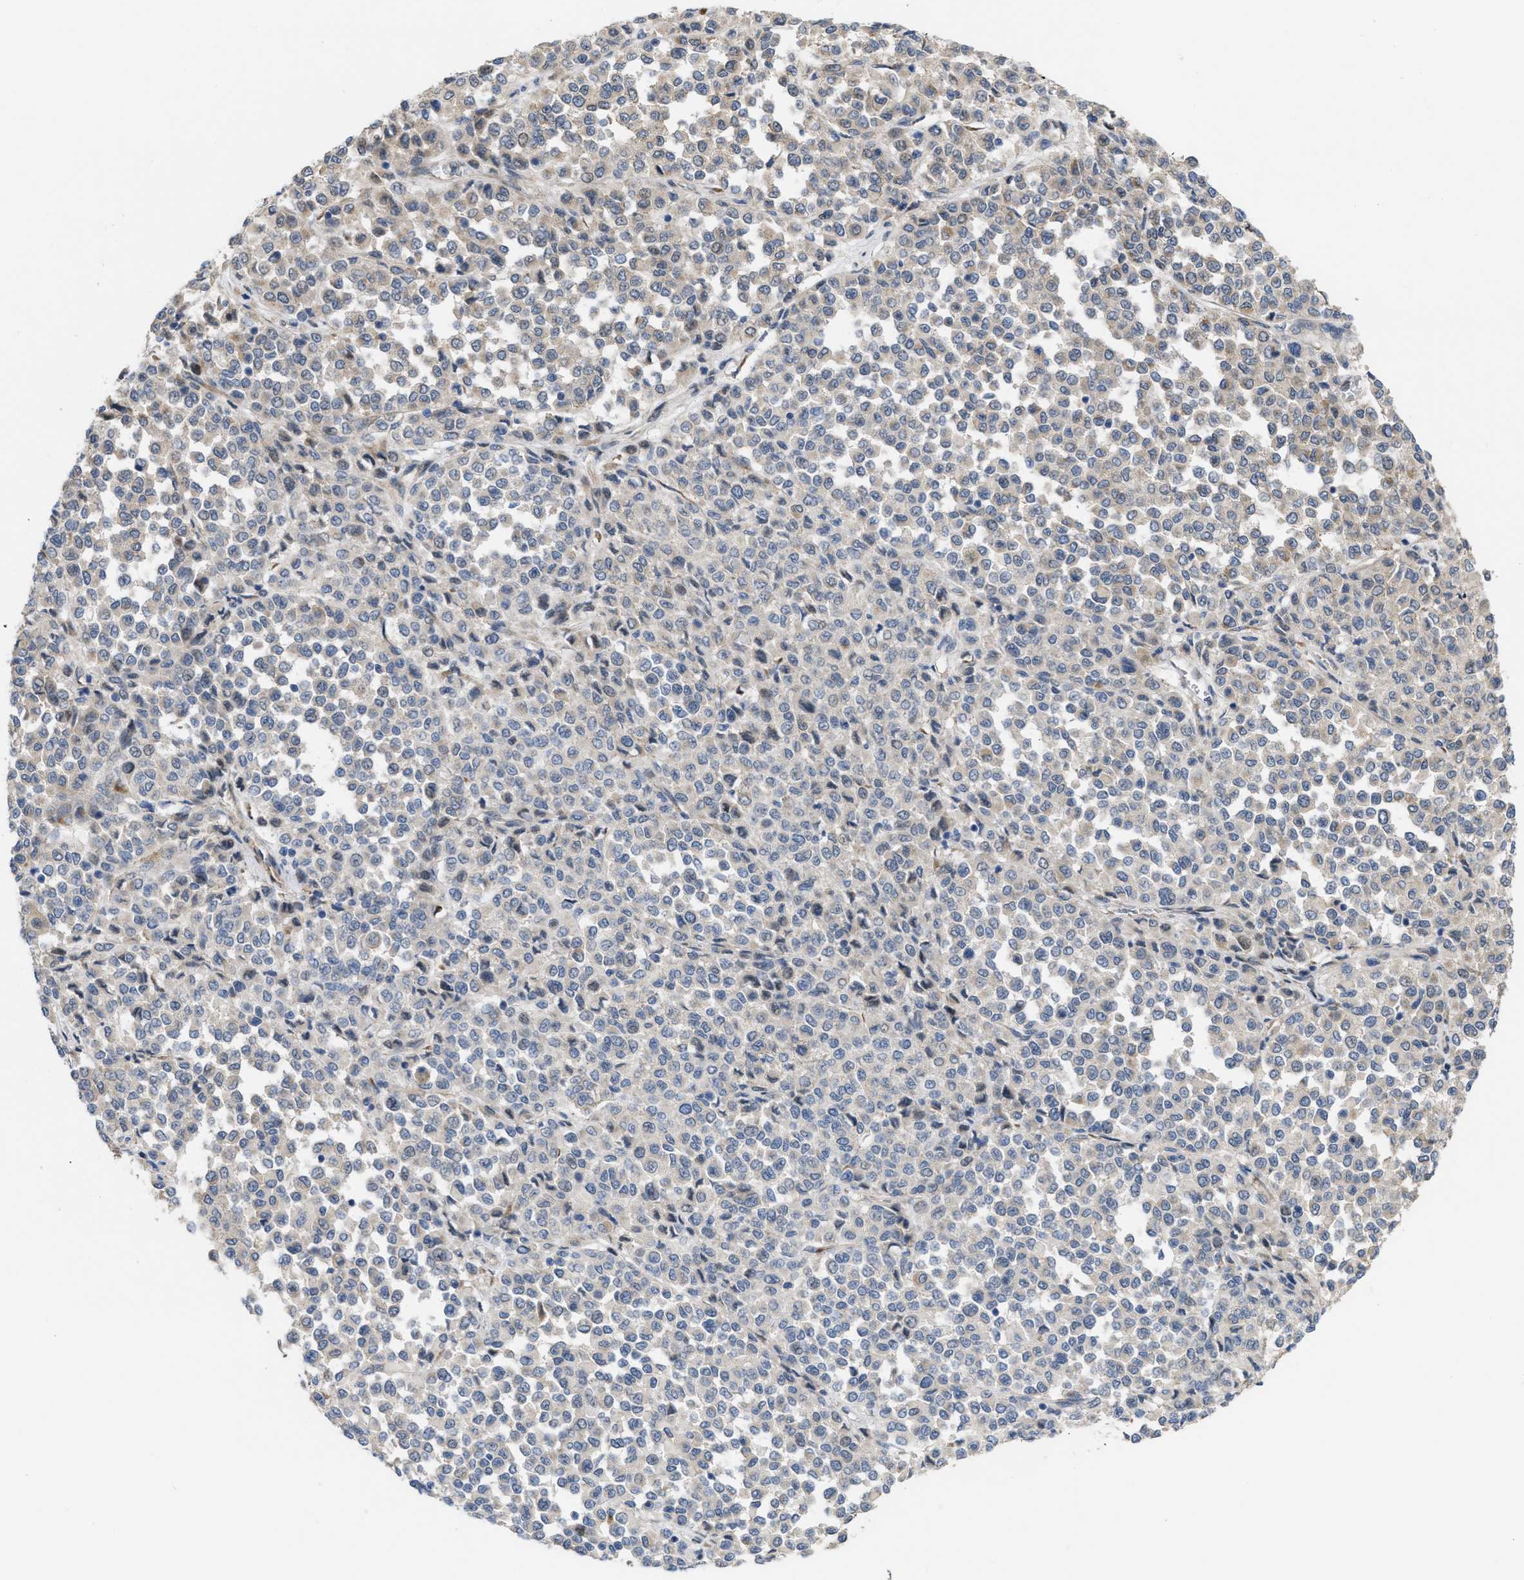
{"staining": {"intensity": "weak", "quantity": "<25%", "location": "cytoplasmic/membranous"}, "tissue": "melanoma", "cell_type": "Tumor cells", "image_type": "cancer", "snomed": [{"axis": "morphology", "description": "Malignant melanoma, Metastatic site"}, {"axis": "topography", "description": "Pancreas"}], "caption": "This is an IHC image of human melanoma. There is no expression in tumor cells.", "gene": "CDPF1", "patient": {"sex": "female", "age": 30}}